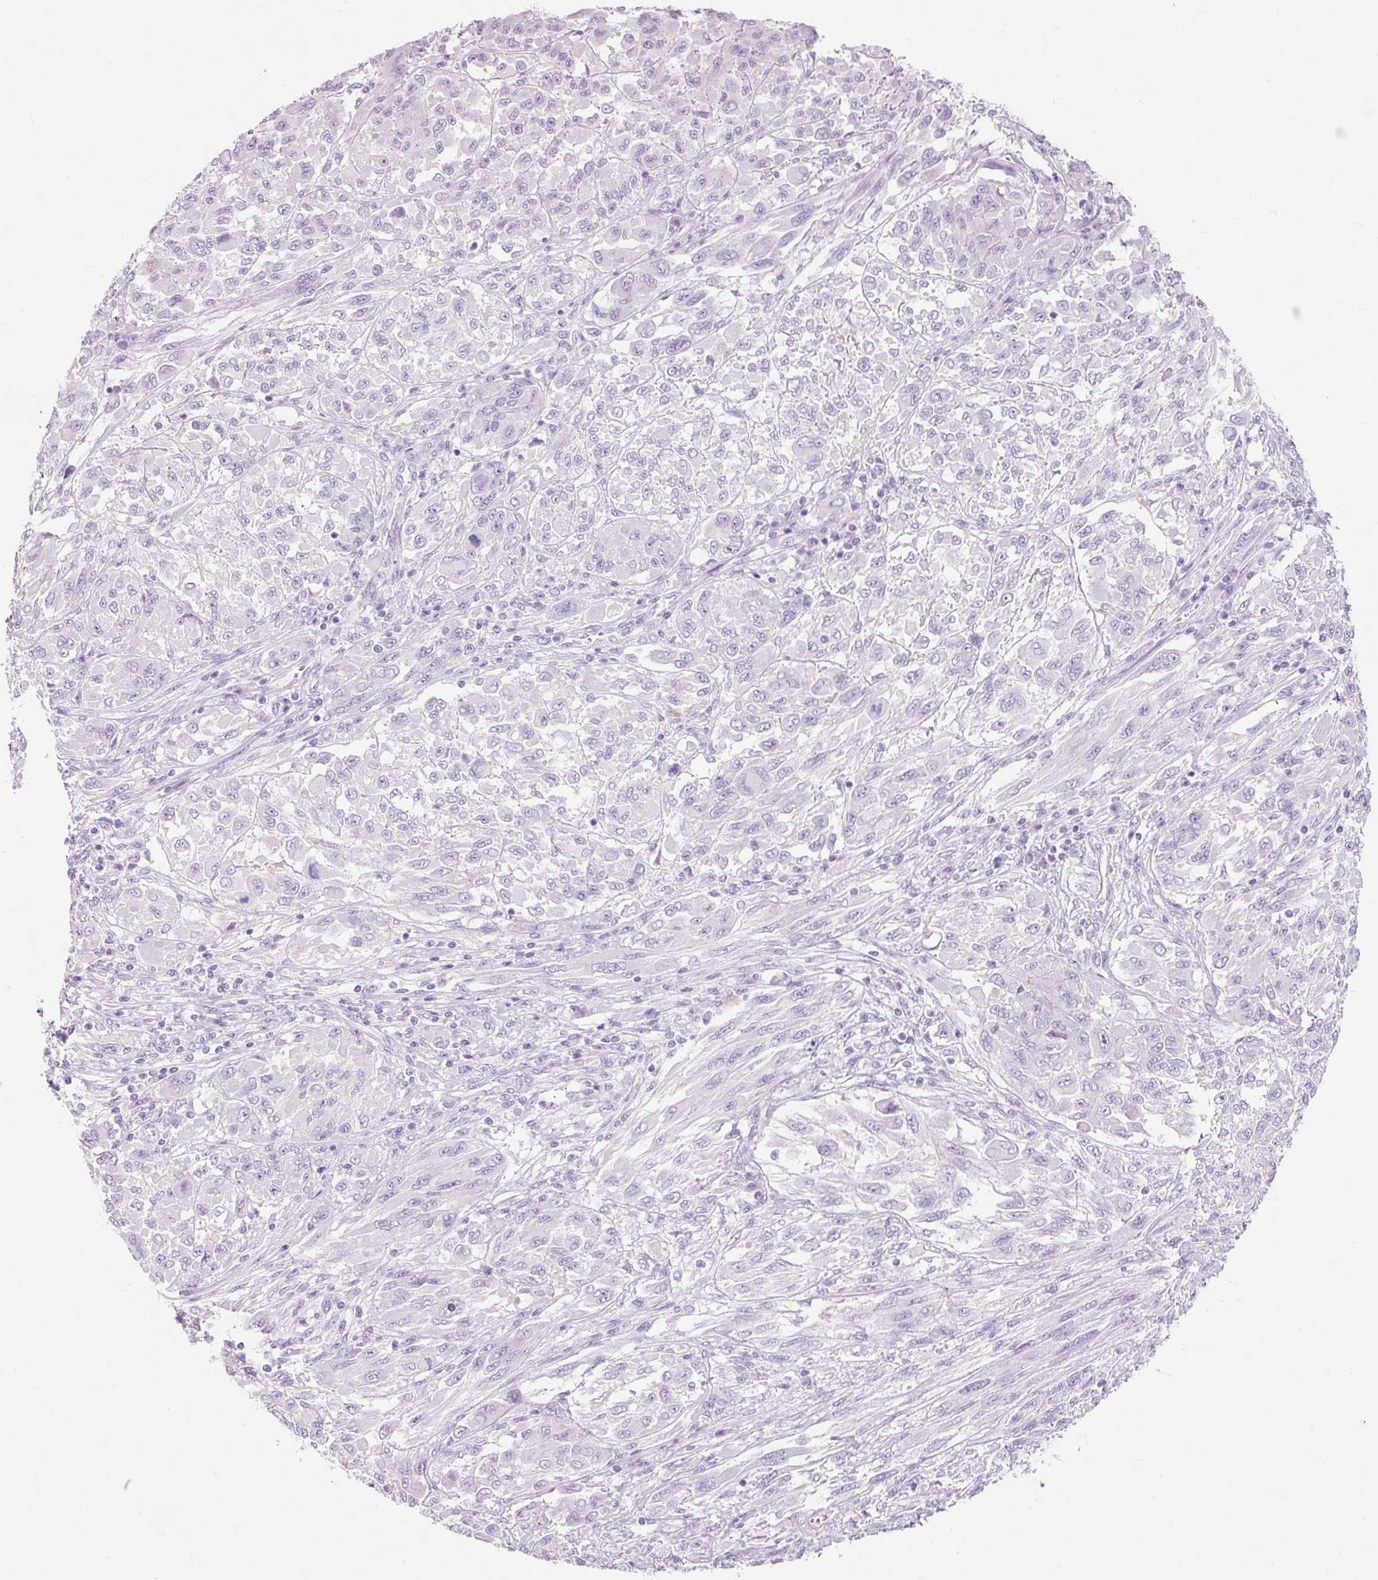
{"staining": {"intensity": "negative", "quantity": "none", "location": "none"}, "tissue": "melanoma", "cell_type": "Tumor cells", "image_type": "cancer", "snomed": [{"axis": "morphology", "description": "Malignant melanoma, NOS"}, {"axis": "topography", "description": "Skin"}], "caption": "The histopathology image demonstrates no staining of tumor cells in melanoma.", "gene": "TMEM213", "patient": {"sex": "female", "age": 91}}